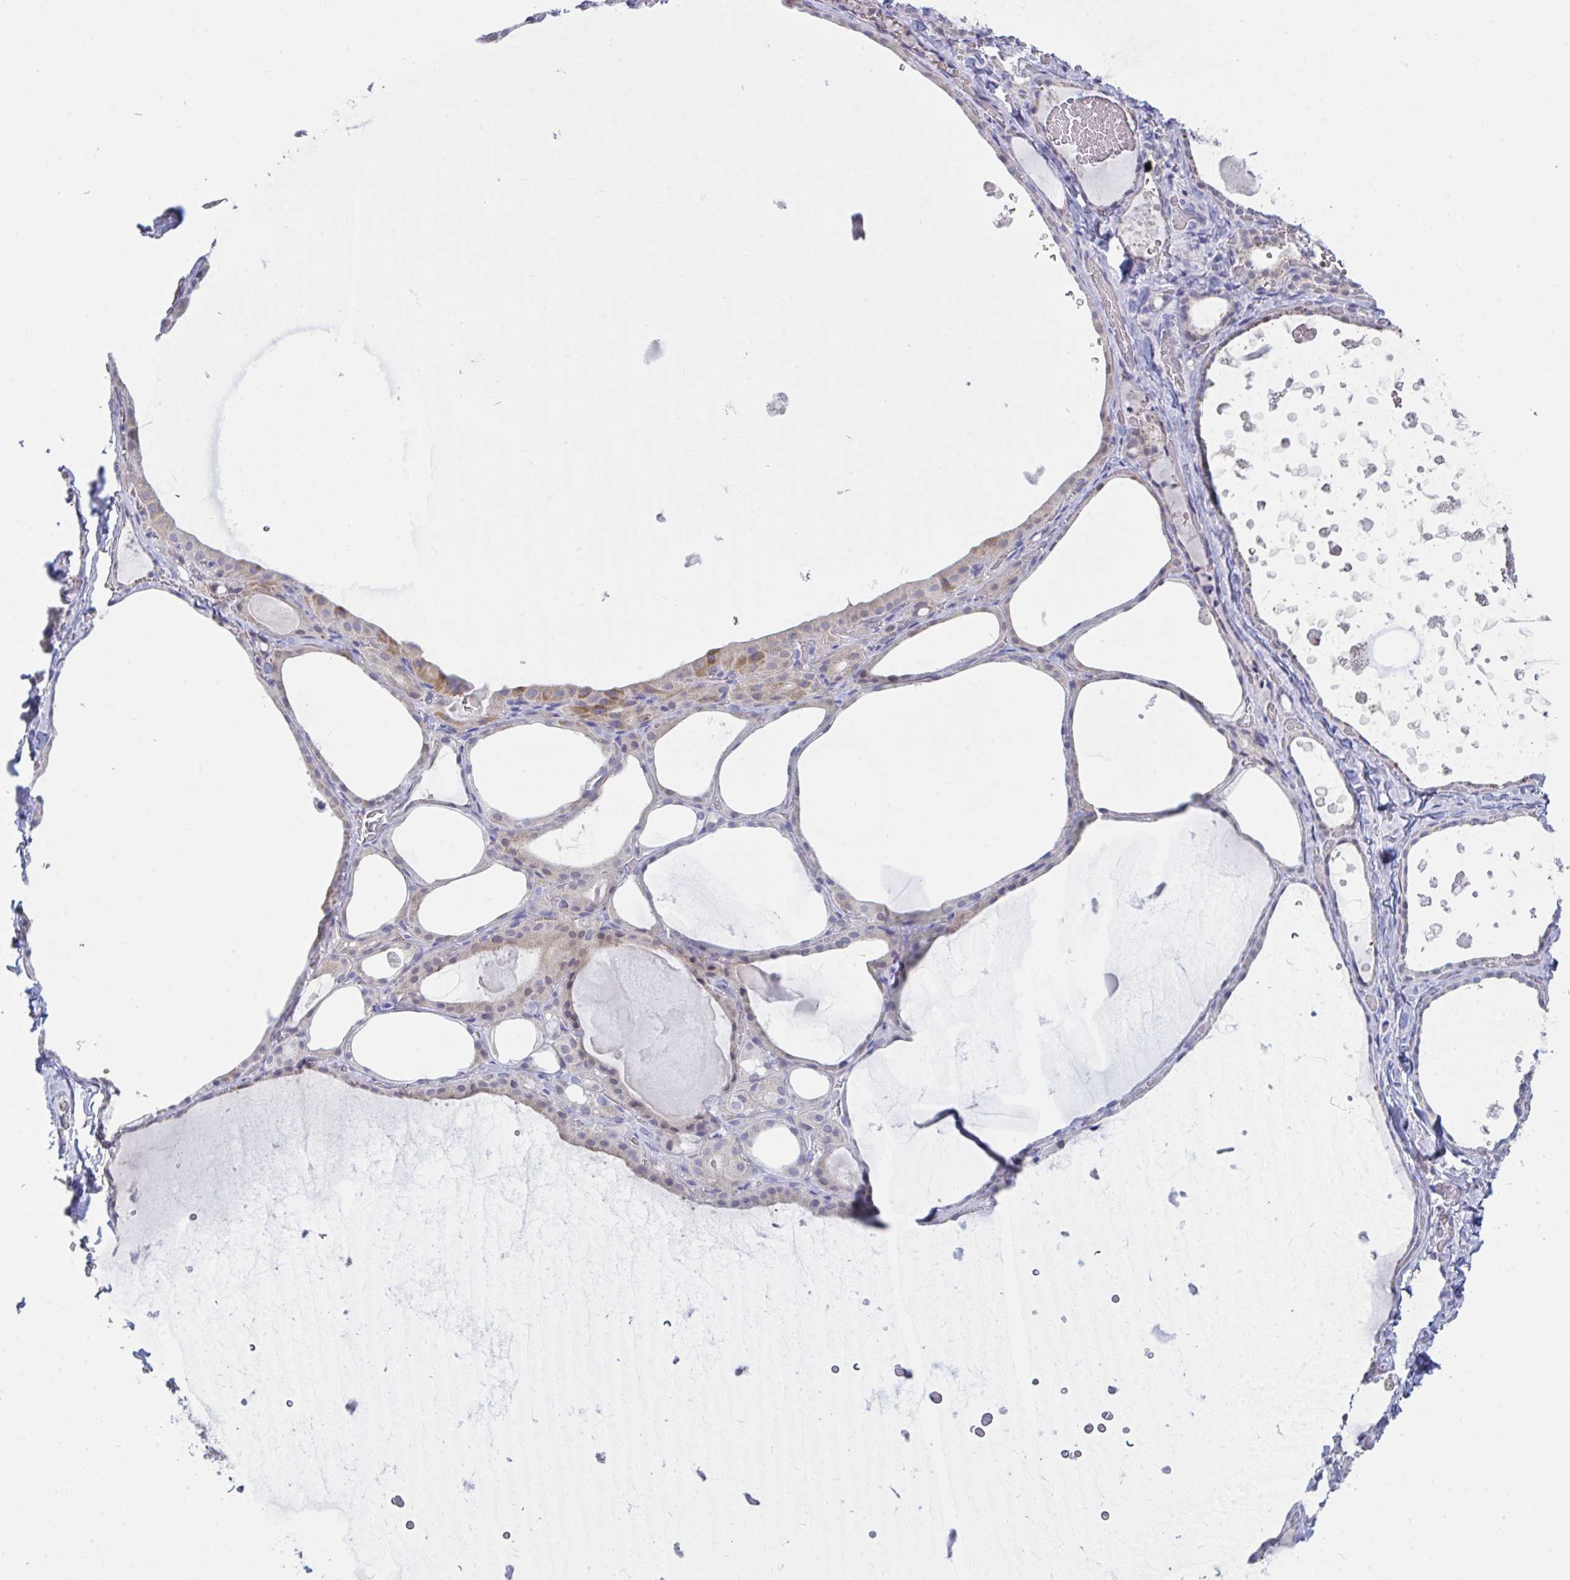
{"staining": {"intensity": "weak", "quantity": "<25%", "location": "cytoplasmic/membranous"}, "tissue": "thyroid gland", "cell_type": "Glandular cells", "image_type": "normal", "snomed": [{"axis": "morphology", "description": "Normal tissue, NOS"}, {"axis": "topography", "description": "Thyroid gland"}], "caption": "This micrograph is of unremarkable thyroid gland stained with immunohistochemistry to label a protein in brown with the nuclei are counter-stained blue. There is no positivity in glandular cells.", "gene": "TENT5D", "patient": {"sex": "female", "age": 56}}